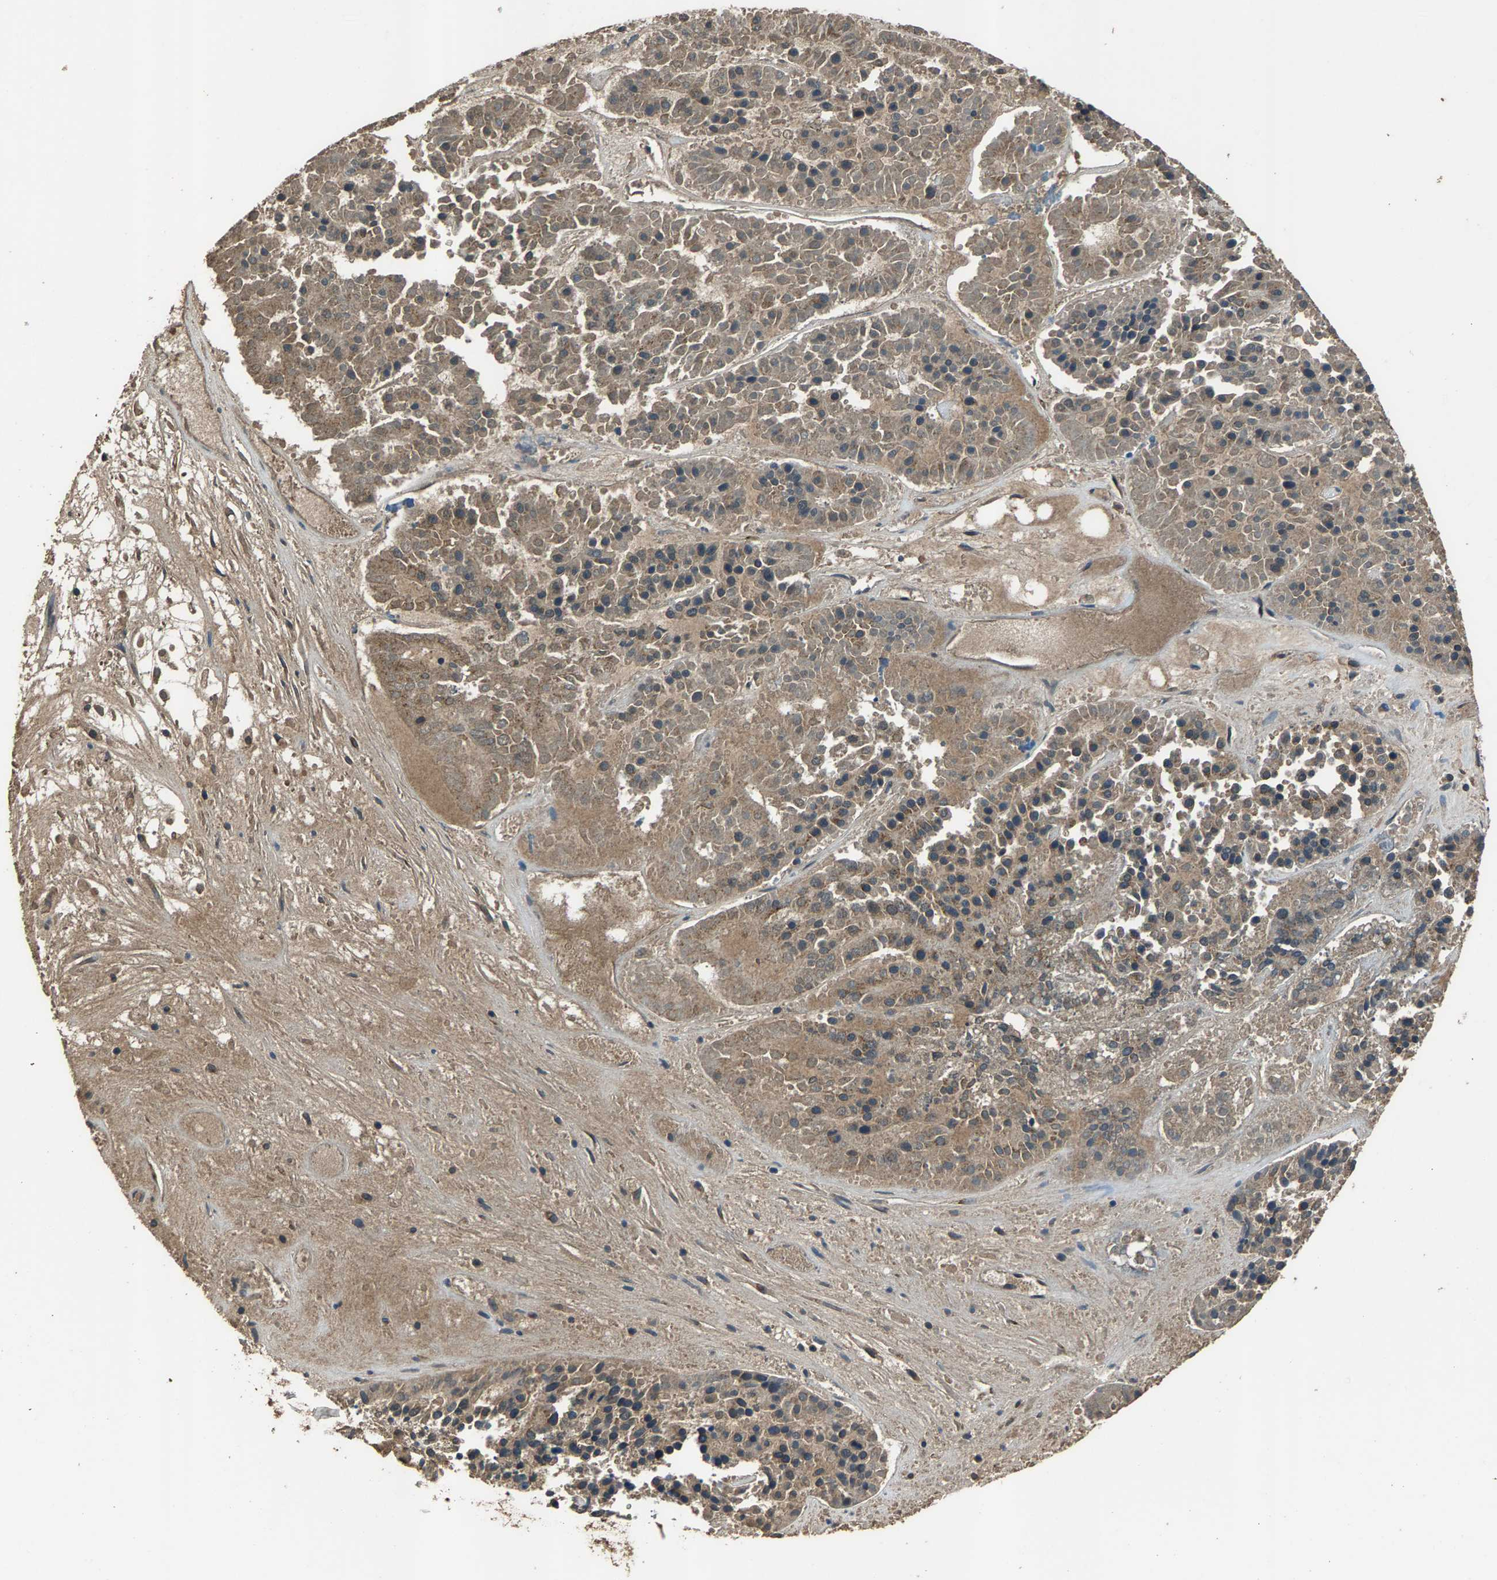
{"staining": {"intensity": "moderate", "quantity": ">75%", "location": "cytoplasmic/membranous"}, "tissue": "pancreatic cancer", "cell_type": "Tumor cells", "image_type": "cancer", "snomed": [{"axis": "morphology", "description": "Adenocarcinoma, NOS"}, {"axis": "topography", "description": "Pancreas"}], "caption": "Pancreatic cancer tissue exhibits moderate cytoplasmic/membranous staining in about >75% of tumor cells", "gene": "SLC38A10", "patient": {"sex": "male", "age": 50}}